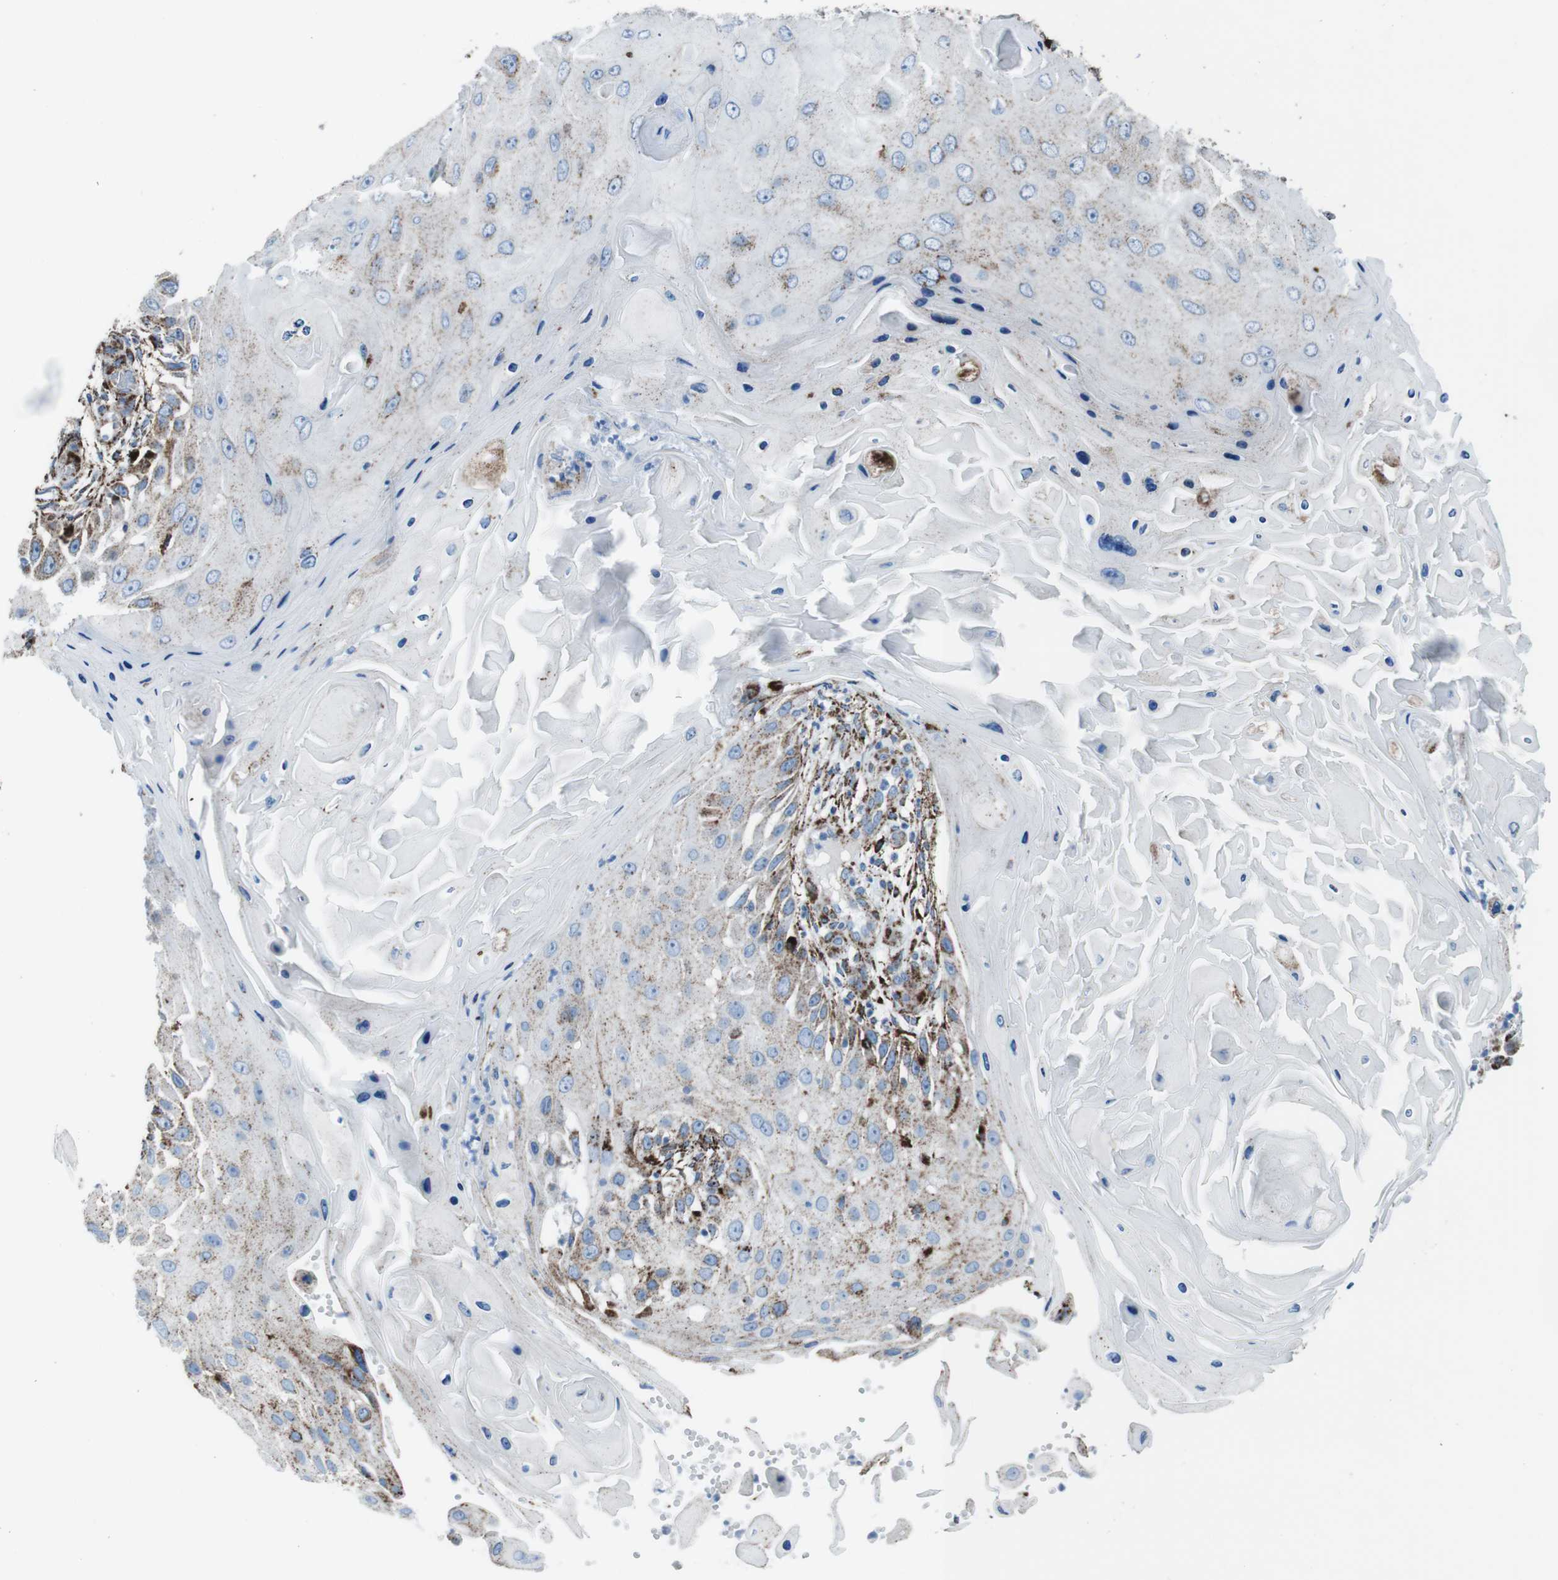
{"staining": {"intensity": "moderate", "quantity": "<25%", "location": "cytoplasmic/membranous"}, "tissue": "skin cancer", "cell_type": "Tumor cells", "image_type": "cancer", "snomed": [{"axis": "morphology", "description": "Squamous cell carcinoma, NOS"}, {"axis": "topography", "description": "Skin"}], "caption": "The photomicrograph exhibits a brown stain indicating the presence of a protein in the cytoplasmic/membranous of tumor cells in squamous cell carcinoma (skin).", "gene": "SCARB2", "patient": {"sex": "female", "age": 44}}